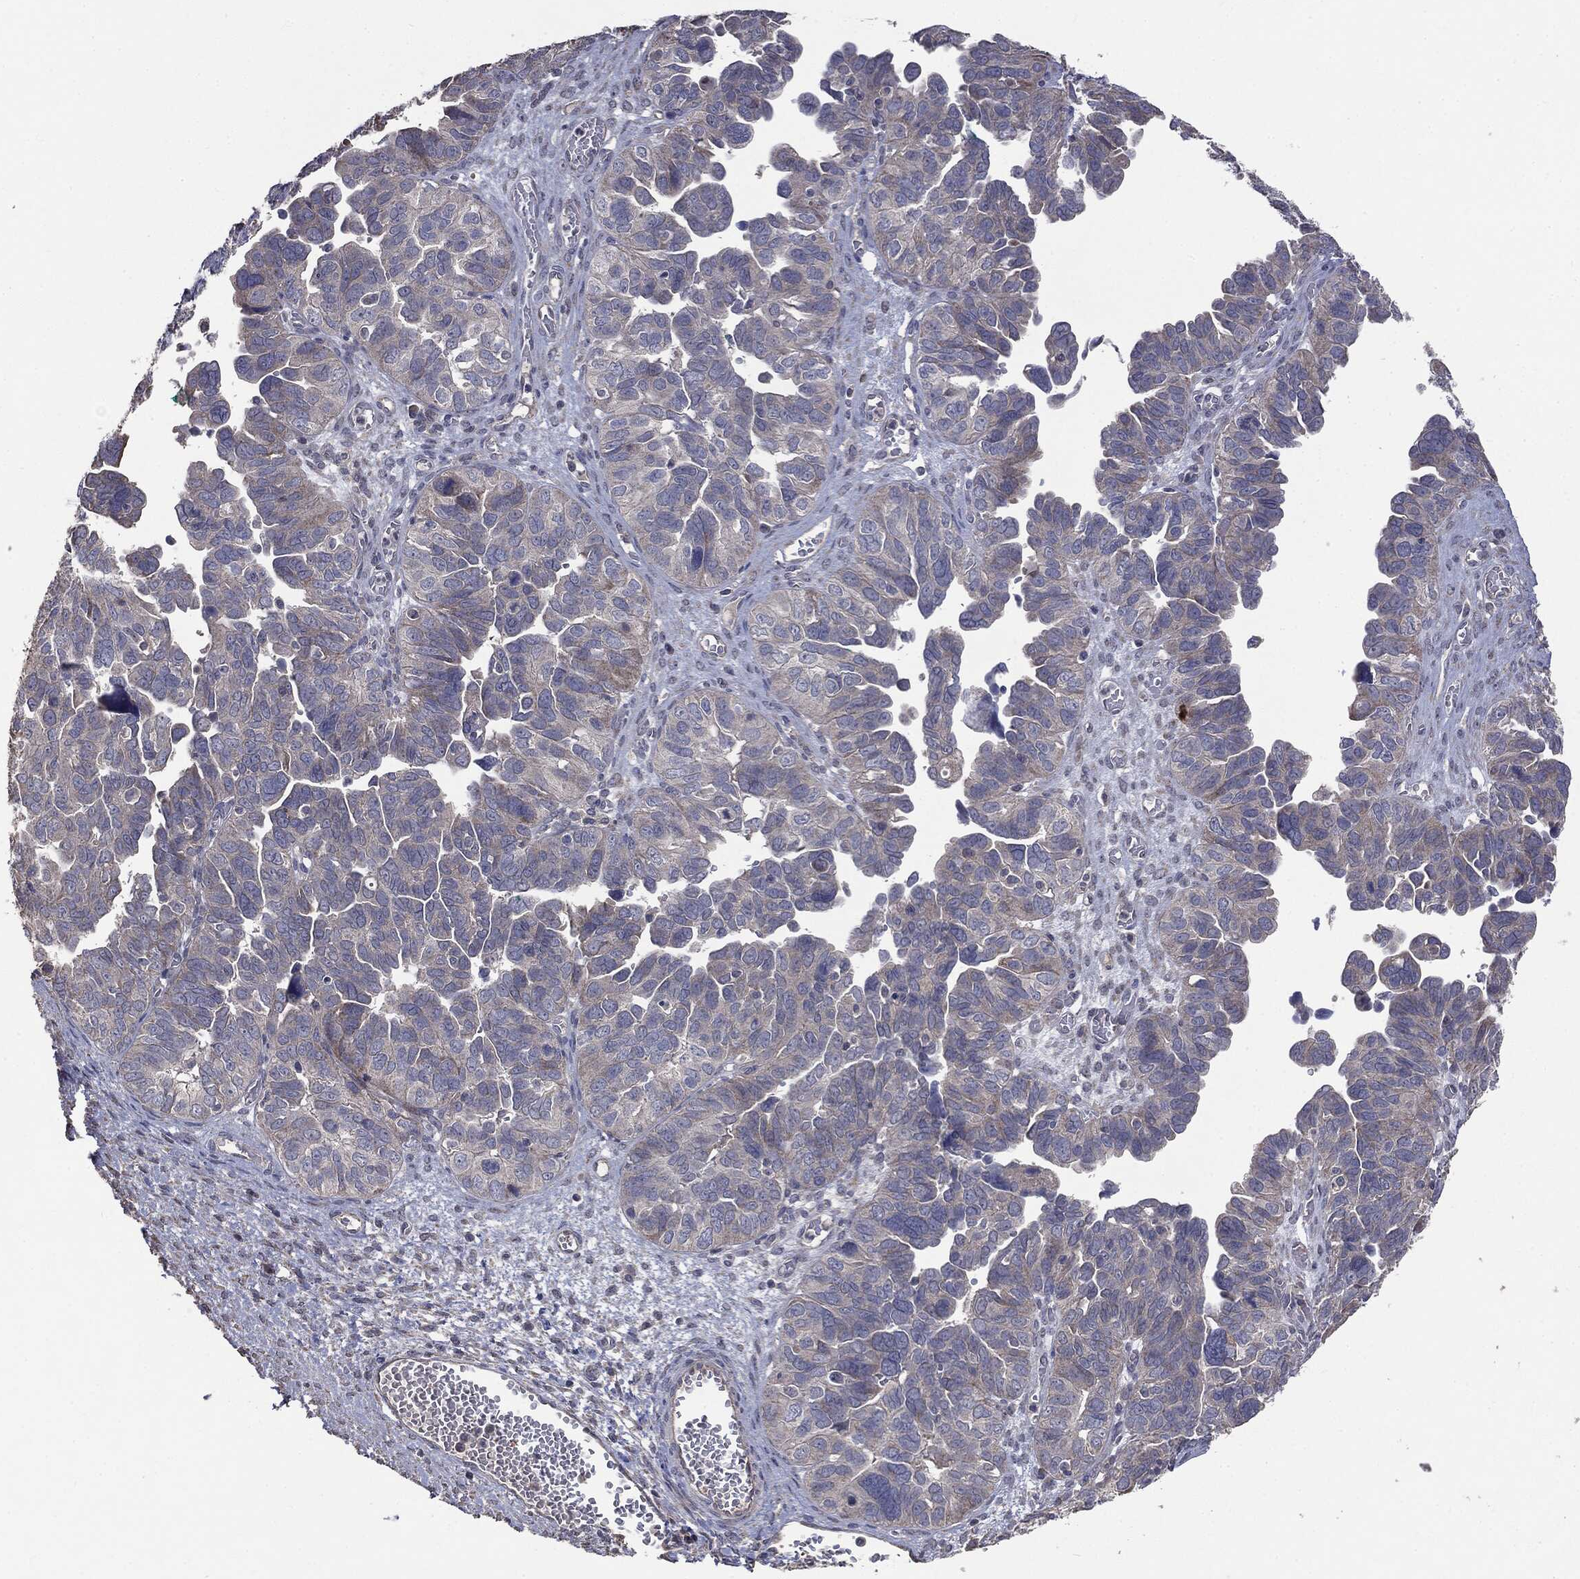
{"staining": {"intensity": "negative", "quantity": "none", "location": "none"}, "tissue": "ovarian cancer", "cell_type": "Tumor cells", "image_type": "cancer", "snomed": [{"axis": "morphology", "description": "Cystadenocarcinoma, serous, NOS"}, {"axis": "topography", "description": "Ovary"}], "caption": "DAB (3,3'-diaminobenzidine) immunohistochemical staining of serous cystadenocarcinoma (ovarian) exhibits no significant positivity in tumor cells.", "gene": "MTOR", "patient": {"sex": "female", "age": 64}}